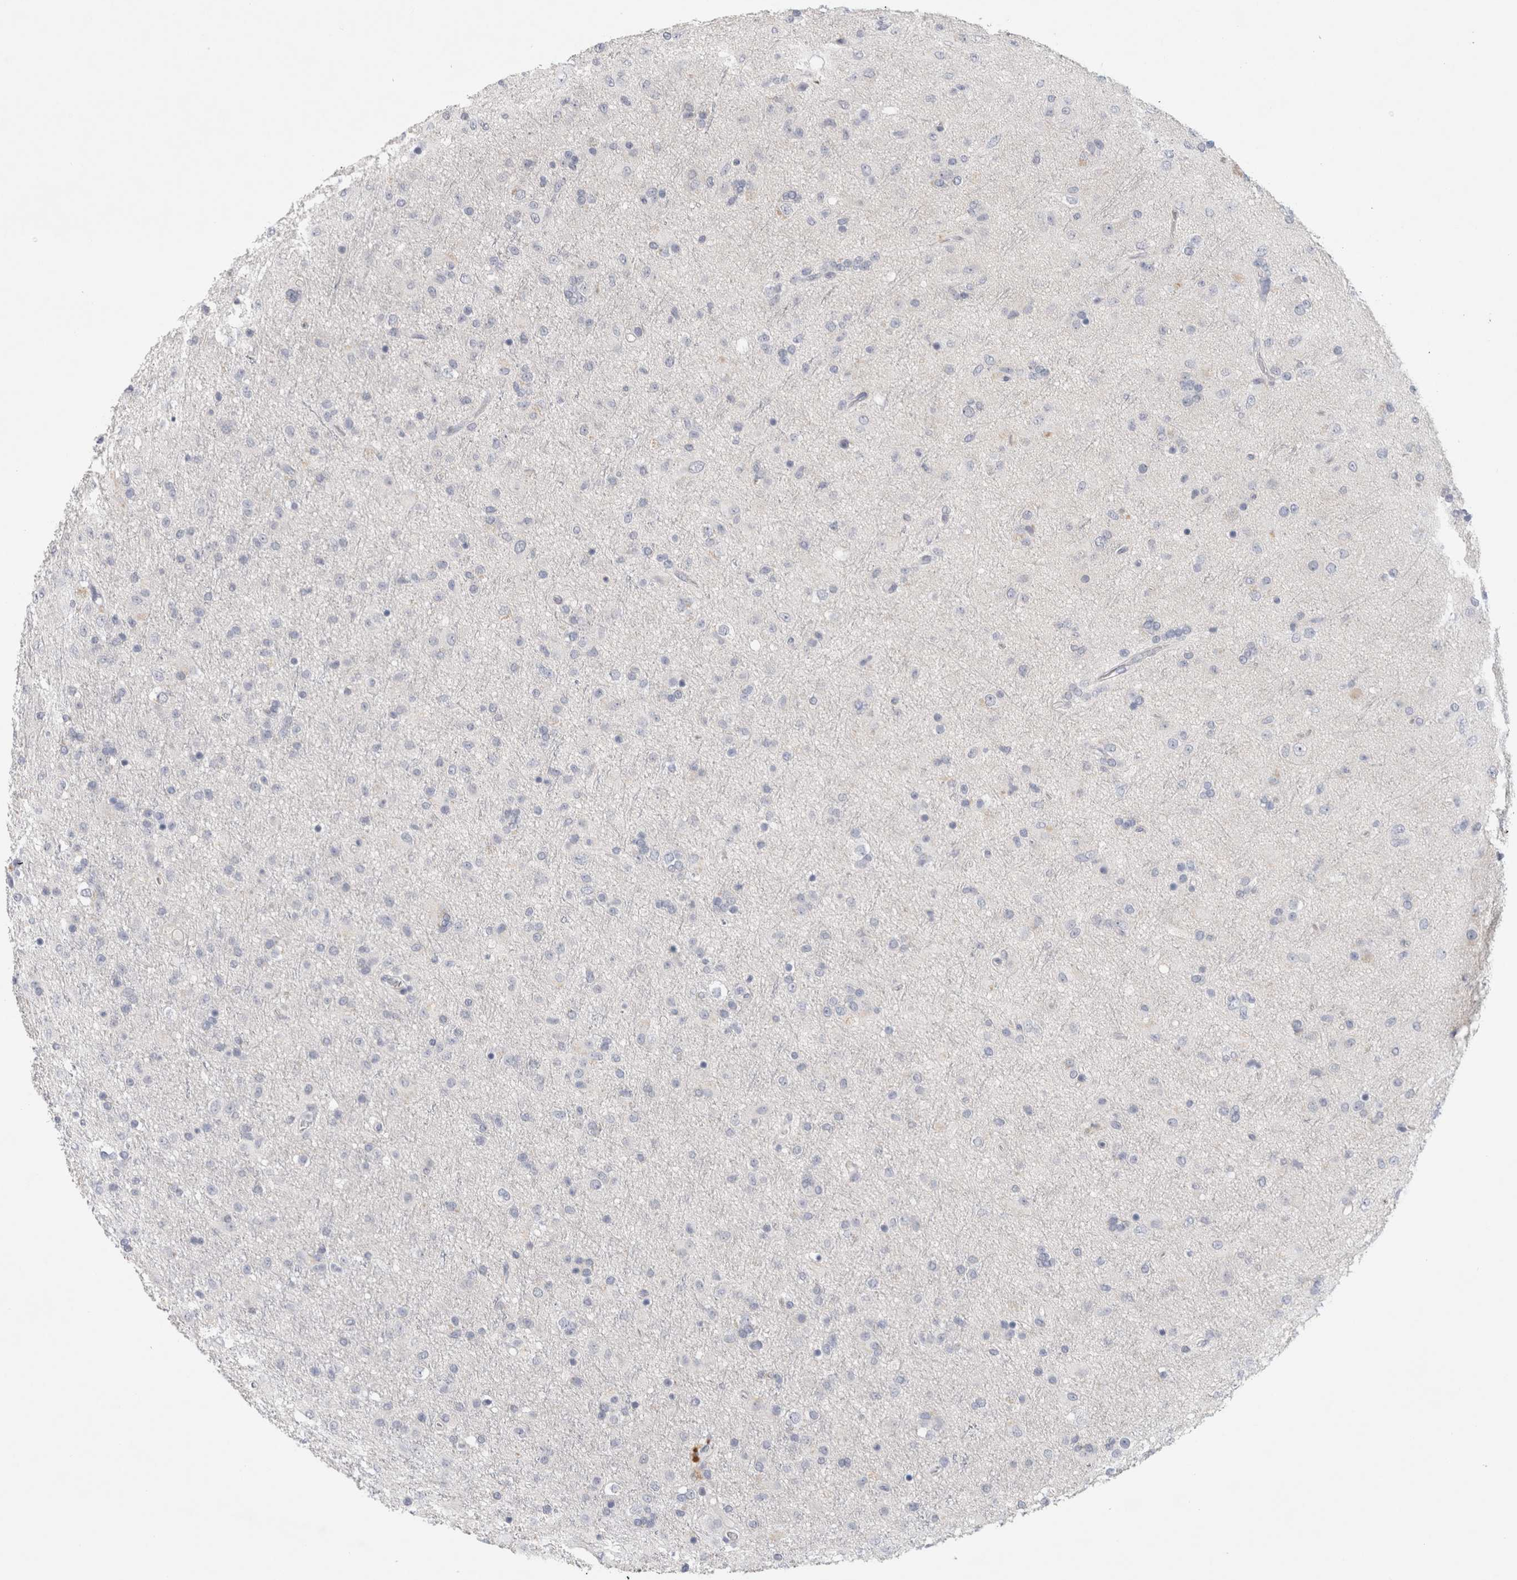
{"staining": {"intensity": "negative", "quantity": "none", "location": "none"}, "tissue": "glioma", "cell_type": "Tumor cells", "image_type": "cancer", "snomed": [{"axis": "morphology", "description": "Glioma, malignant, Low grade"}, {"axis": "topography", "description": "Brain"}], "caption": "This is an immunohistochemistry (IHC) image of glioma. There is no staining in tumor cells.", "gene": "TONSL", "patient": {"sex": "male", "age": 65}}